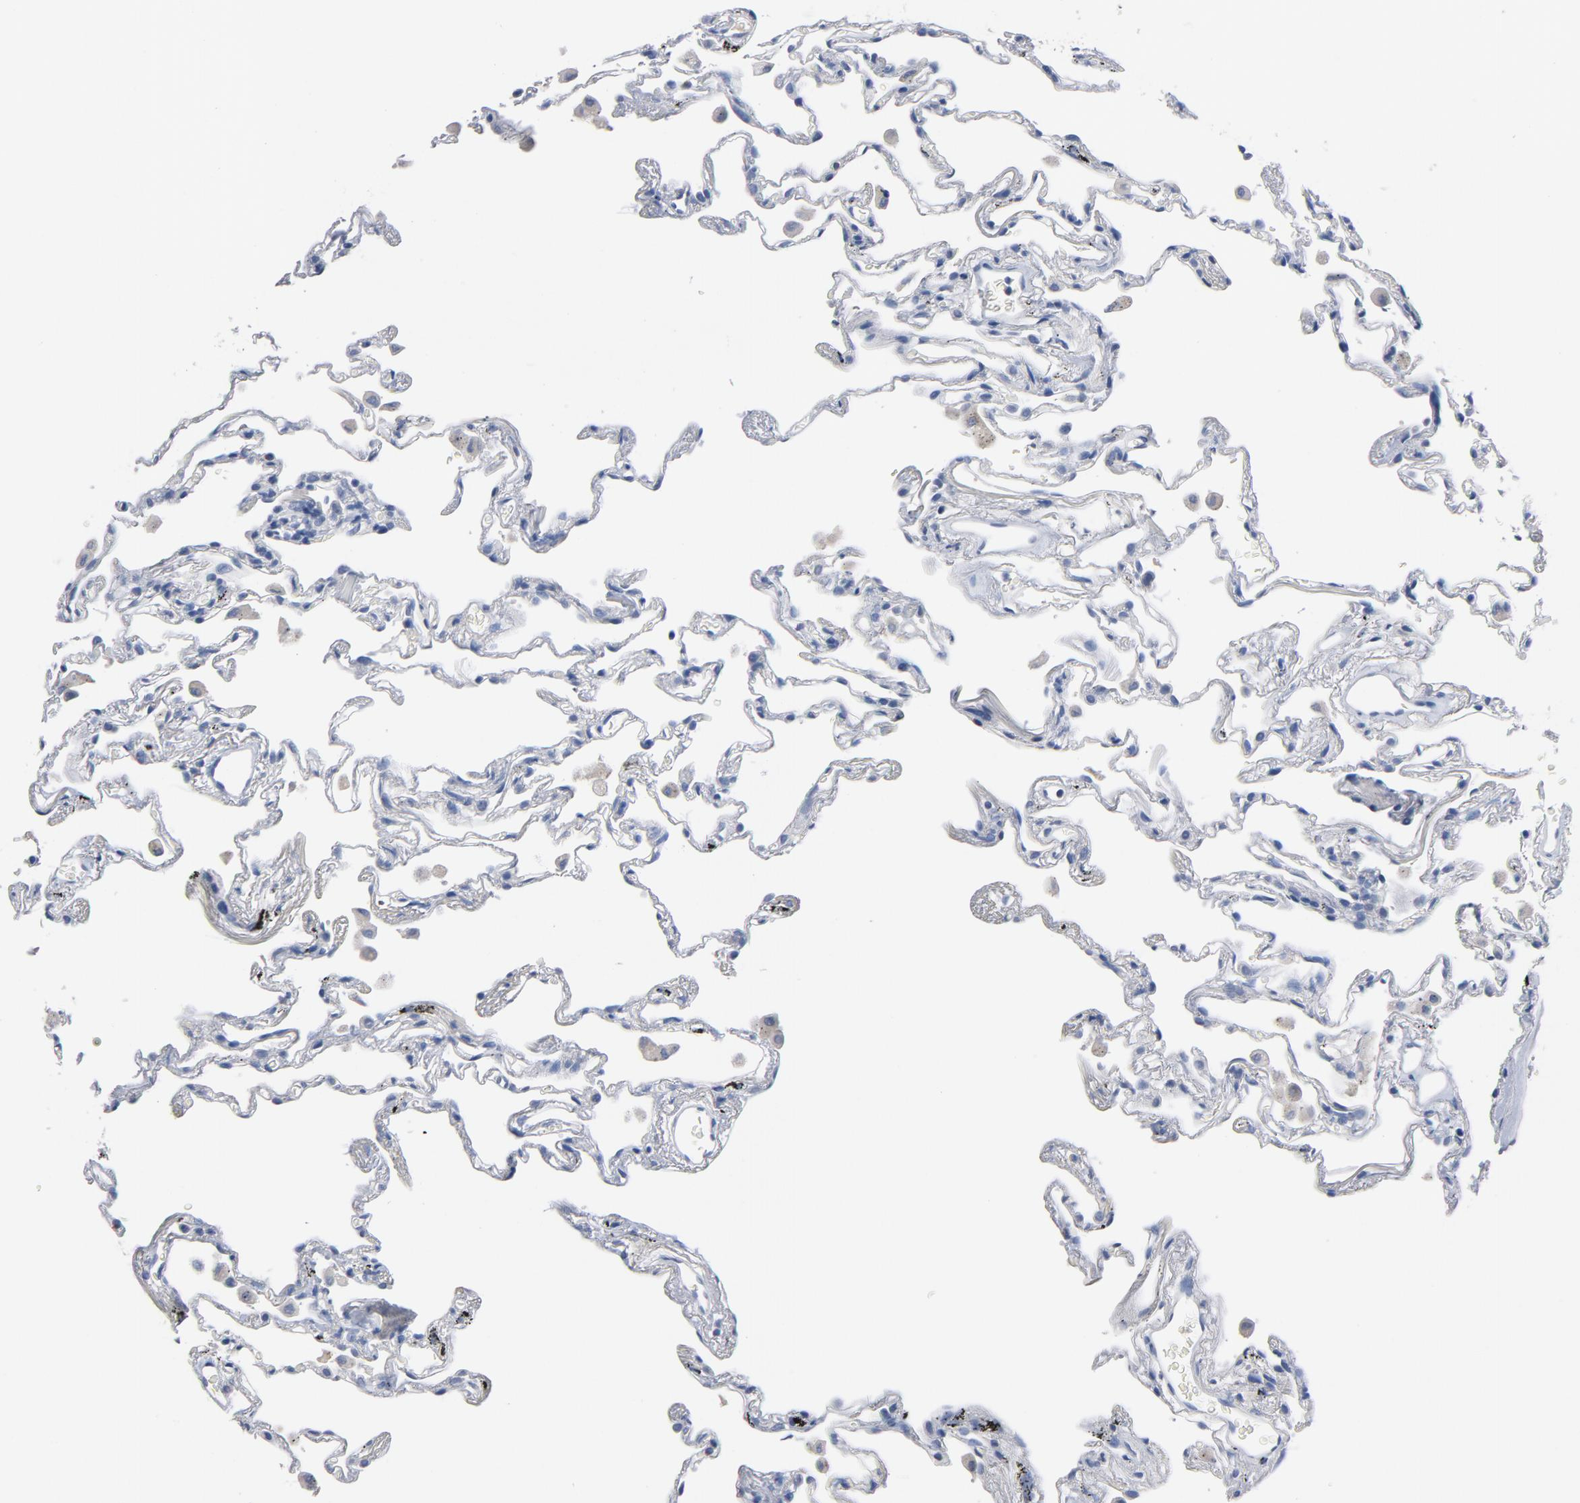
{"staining": {"intensity": "negative", "quantity": "none", "location": "none"}, "tissue": "lung", "cell_type": "Alveolar cells", "image_type": "normal", "snomed": [{"axis": "morphology", "description": "Normal tissue, NOS"}, {"axis": "morphology", "description": "Inflammation, NOS"}, {"axis": "topography", "description": "Lung"}], "caption": "Protein analysis of unremarkable lung demonstrates no significant expression in alveolar cells. Brightfield microscopy of immunohistochemistry (IHC) stained with DAB (brown) and hematoxylin (blue), captured at high magnification.", "gene": "ZCCHC13", "patient": {"sex": "male", "age": 69}}